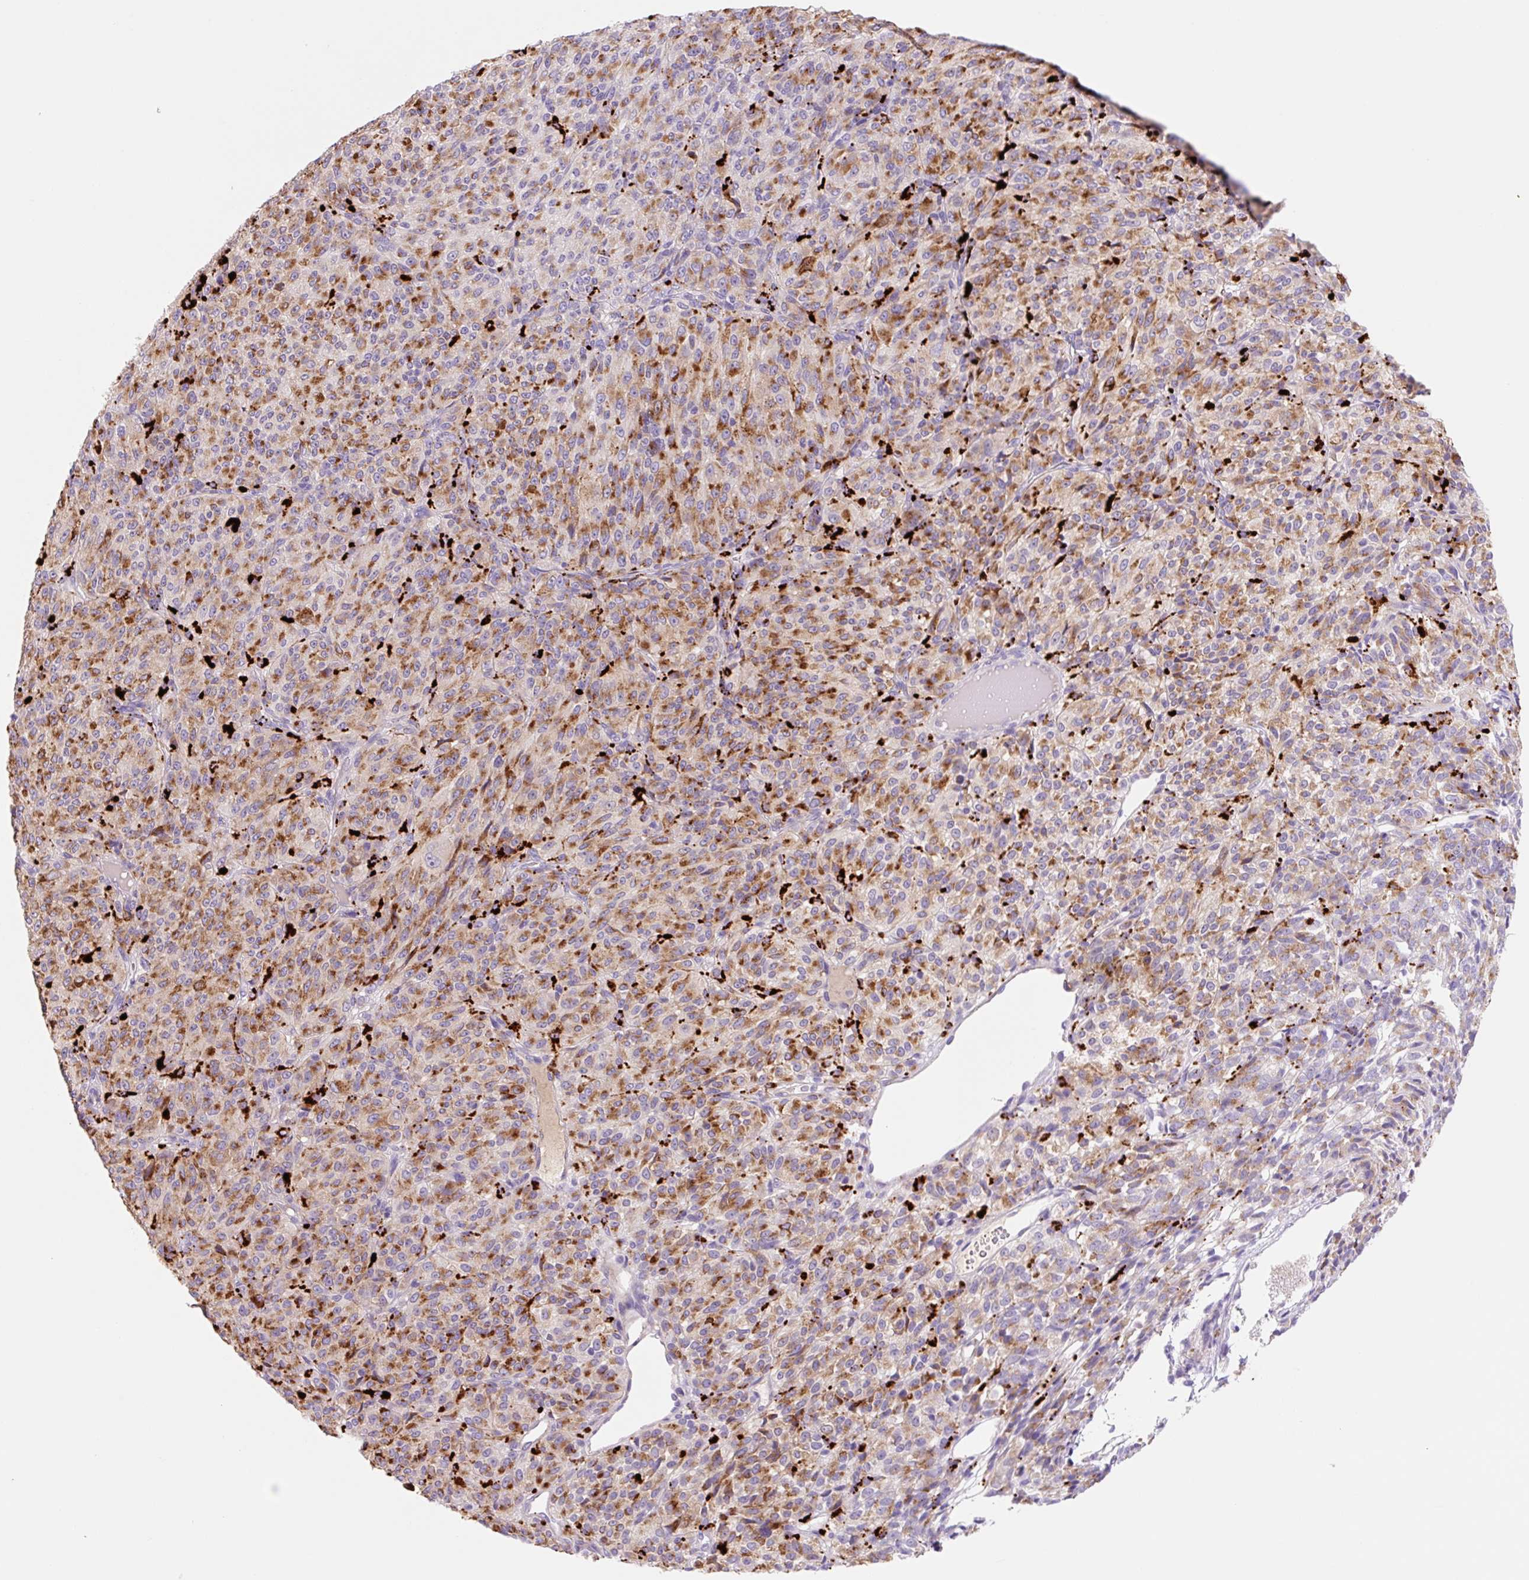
{"staining": {"intensity": "moderate", "quantity": ">75%", "location": "cytoplasmic/membranous"}, "tissue": "melanoma", "cell_type": "Tumor cells", "image_type": "cancer", "snomed": [{"axis": "morphology", "description": "Malignant melanoma, Metastatic site"}, {"axis": "topography", "description": "Brain"}], "caption": "Tumor cells exhibit moderate cytoplasmic/membranous expression in approximately >75% of cells in melanoma.", "gene": "HEXA", "patient": {"sex": "female", "age": 56}}